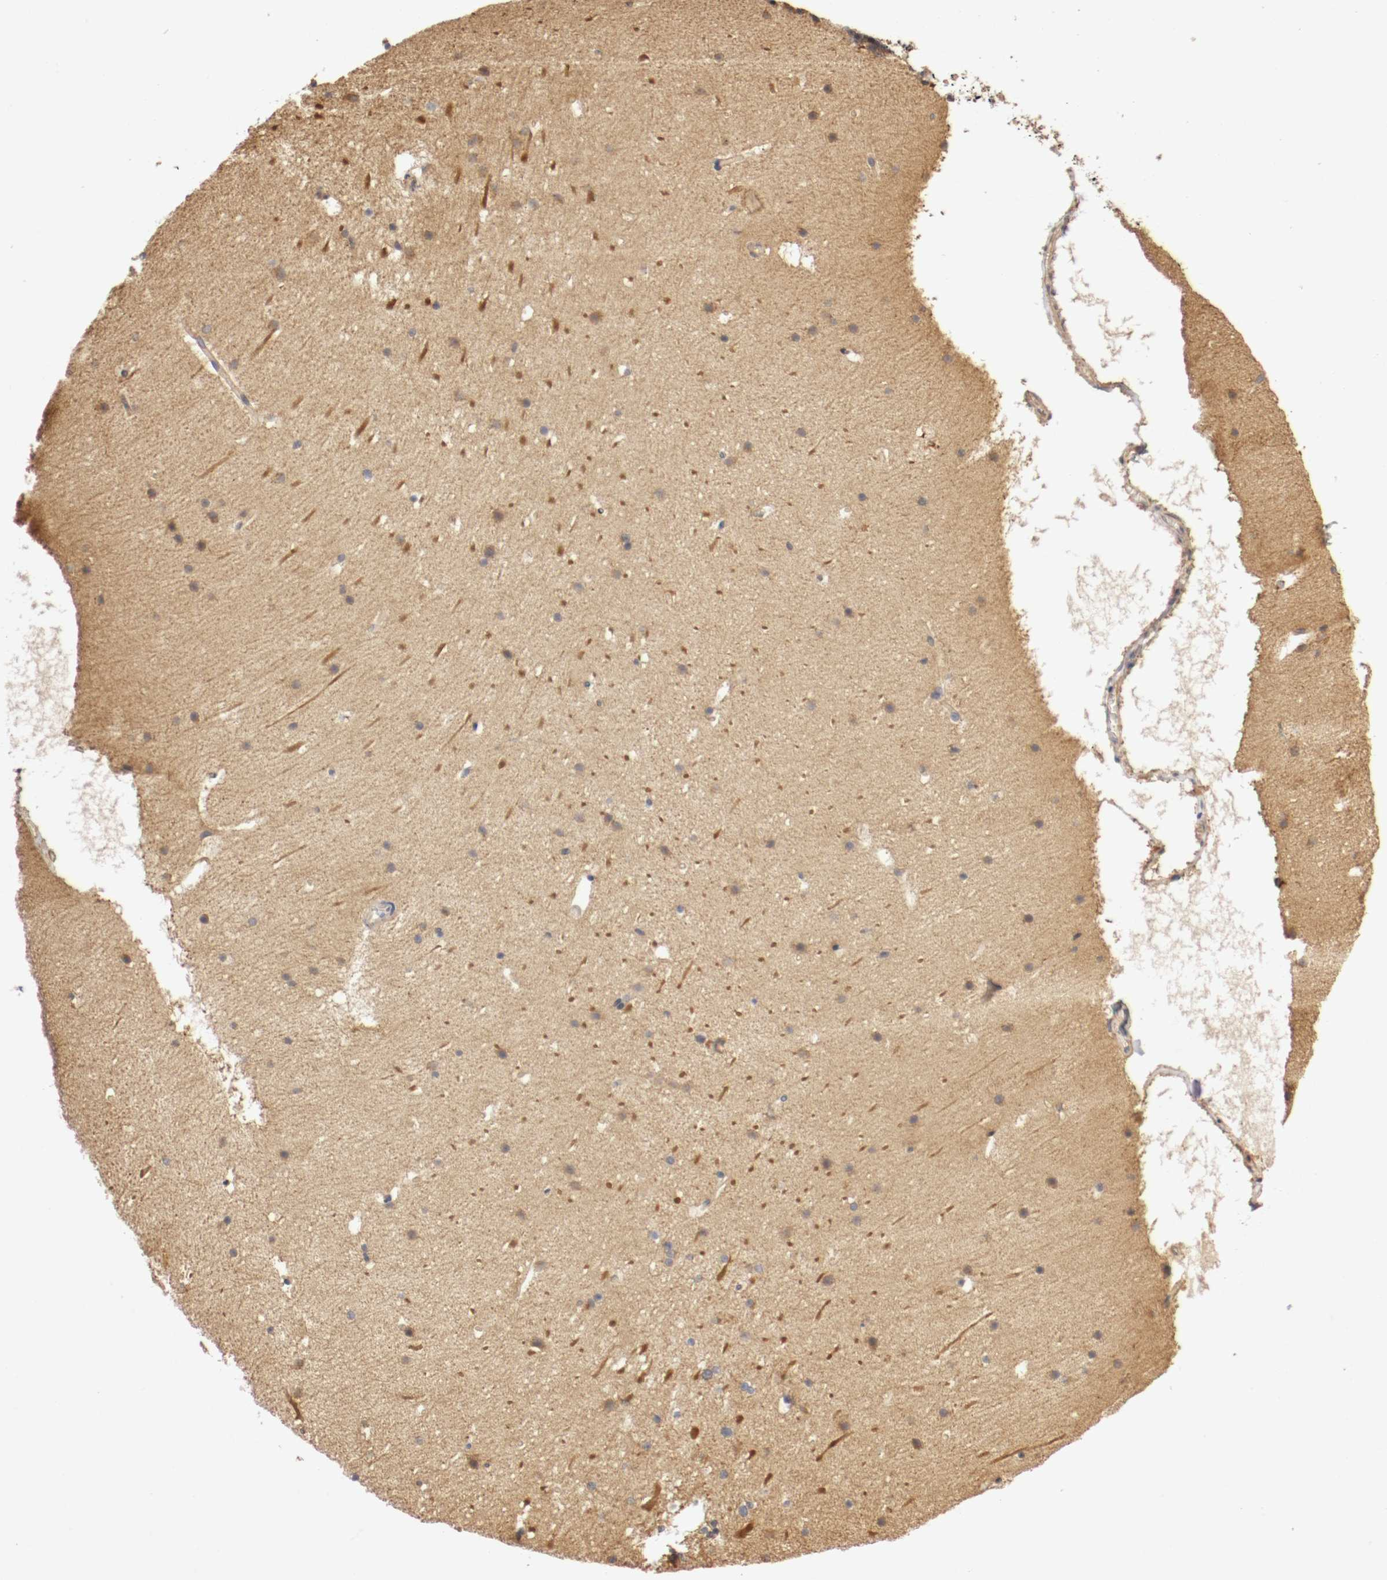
{"staining": {"intensity": "moderate", "quantity": ">75%", "location": "cytoplasmic/membranous"}, "tissue": "cerebellum", "cell_type": "Cells in granular layer", "image_type": "normal", "snomed": [{"axis": "morphology", "description": "Normal tissue, NOS"}, {"axis": "topography", "description": "Cerebellum"}], "caption": "The micrograph shows staining of normal cerebellum, revealing moderate cytoplasmic/membranous protein expression (brown color) within cells in granular layer.", "gene": "VEZT", "patient": {"sex": "male", "age": 45}}